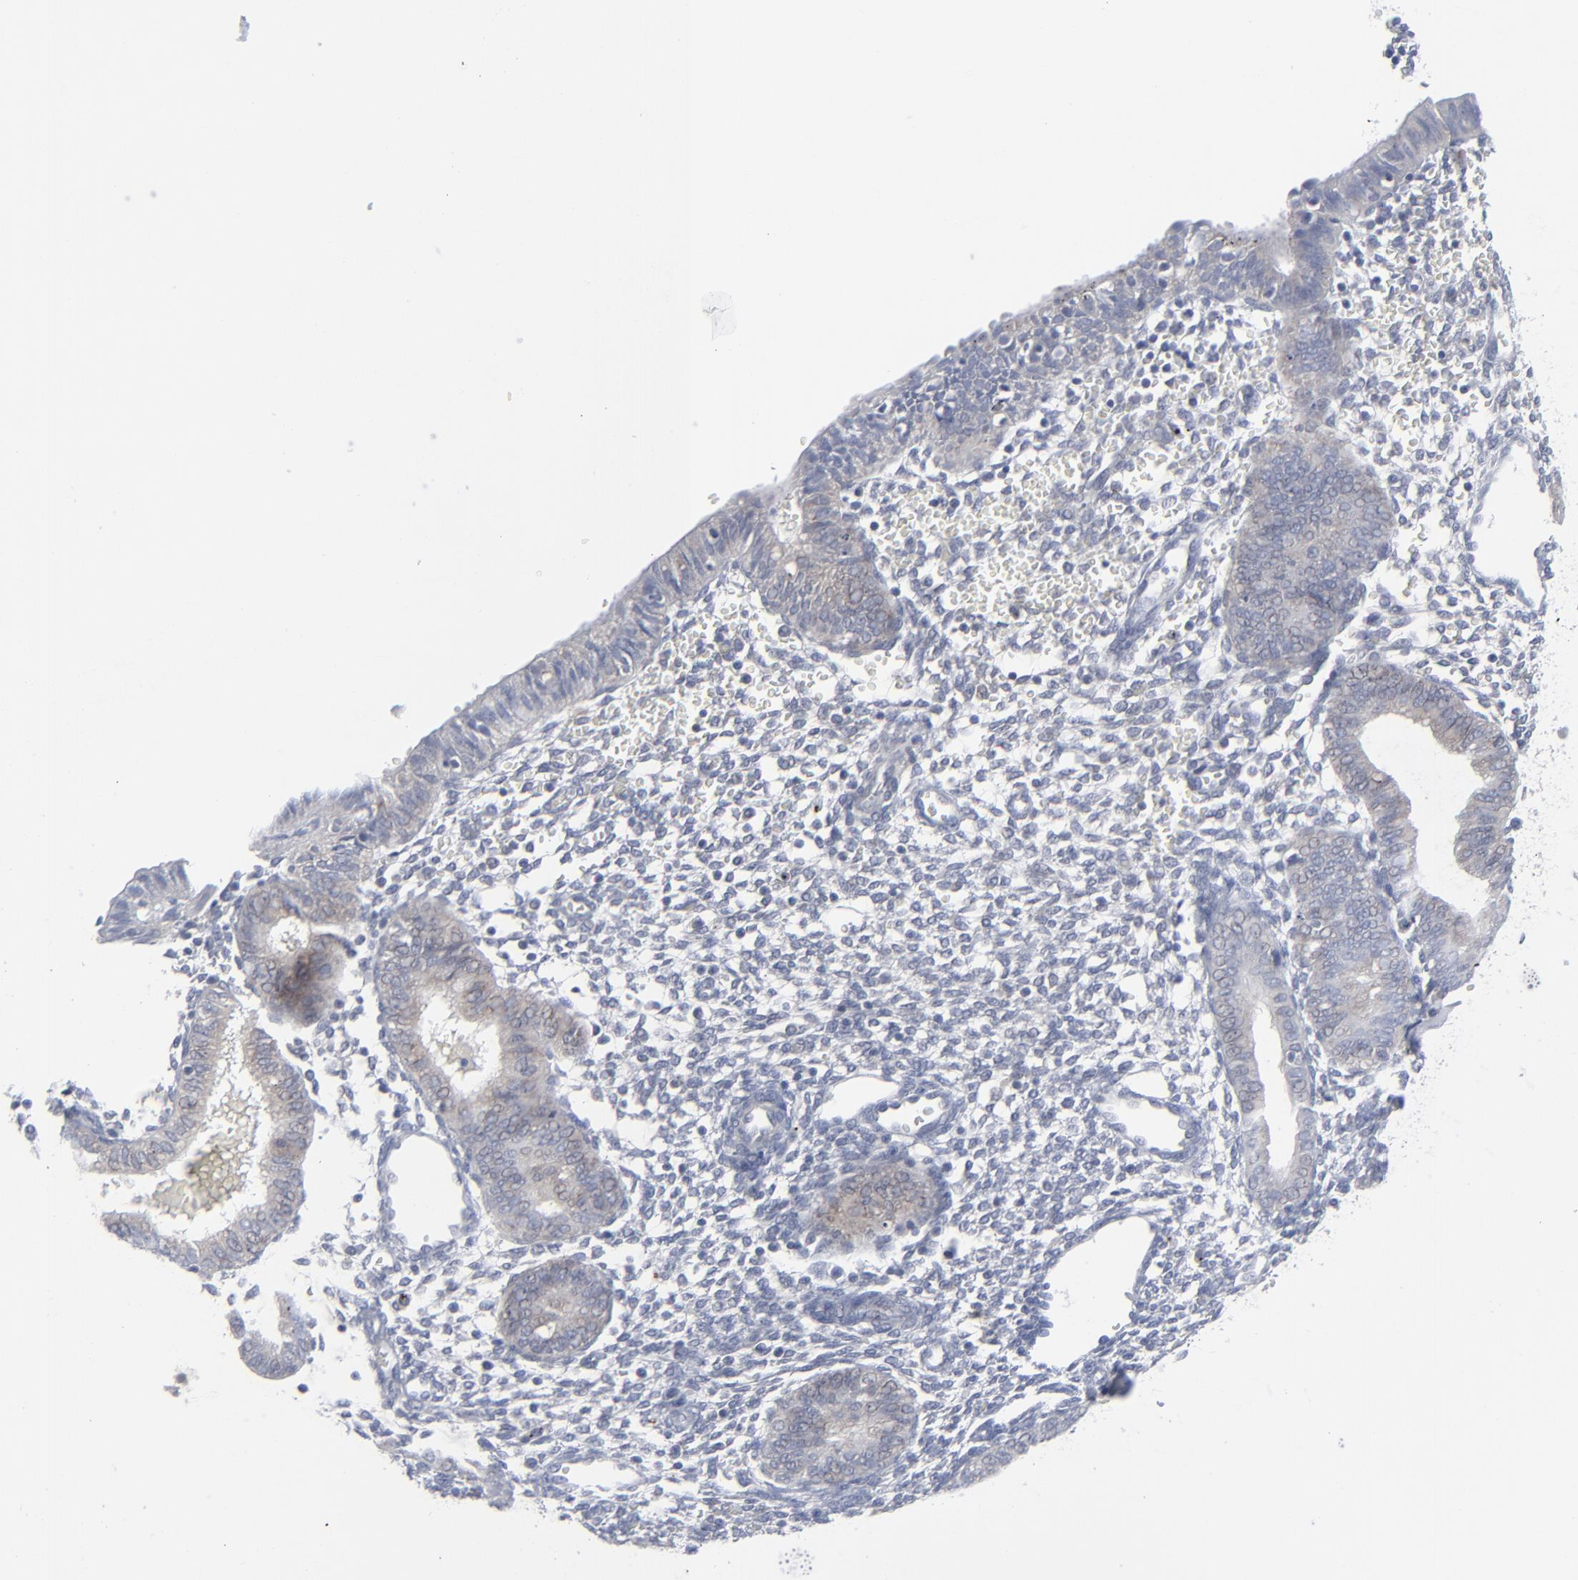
{"staining": {"intensity": "negative", "quantity": "none", "location": "none"}, "tissue": "endometrium", "cell_type": "Cells in endometrial stroma", "image_type": "normal", "snomed": [{"axis": "morphology", "description": "Normal tissue, NOS"}, {"axis": "topography", "description": "Endometrium"}], "caption": "An immunohistochemistry histopathology image of normal endometrium is shown. There is no staining in cells in endometrial stroma of endometrium. (IHC, brightfield microscopy, high magnification).", "gene": "NUP88", "patient": {"sex": "female", "age": 61}}